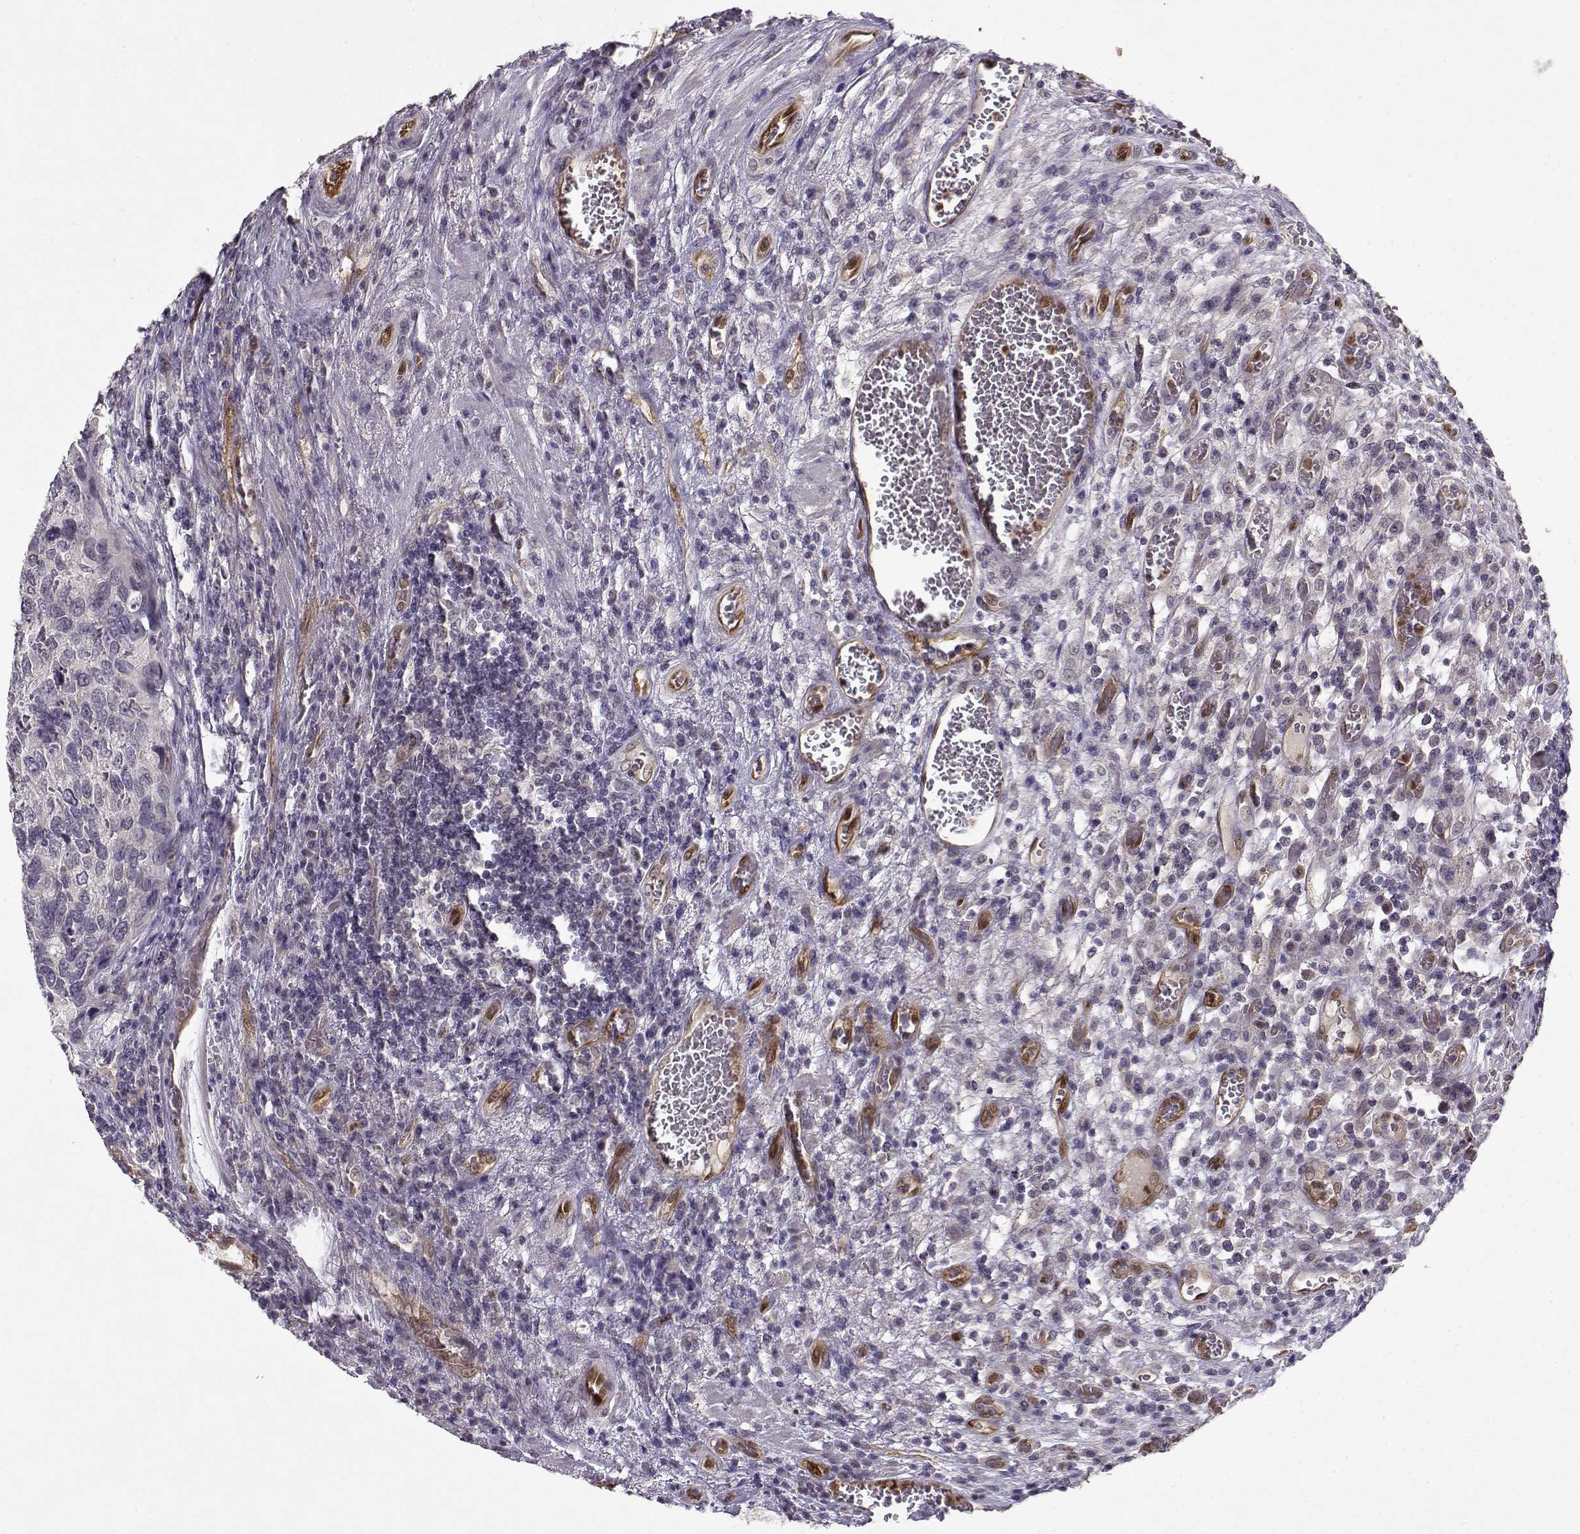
{"staining": {"intensity": "negative", "quantity": "none", "location": "none"}, "tissue": "urothelial cancer", "cell_type": "Tumor cells", "image_type": "cancer", "snomed": [{"axis": "morphology", "description": "Urothelial carcinoma, High grade"}, {"axis": "topography", "description": "Urinary bladder"}], "caption": "DAB (3,3'-diaminobenzidine) immunohistochemical staining of urothelial cancer displays no significant expression in tumor cells.", "gene": "BMX", "patient": {"sex": "male", "age": 60}}